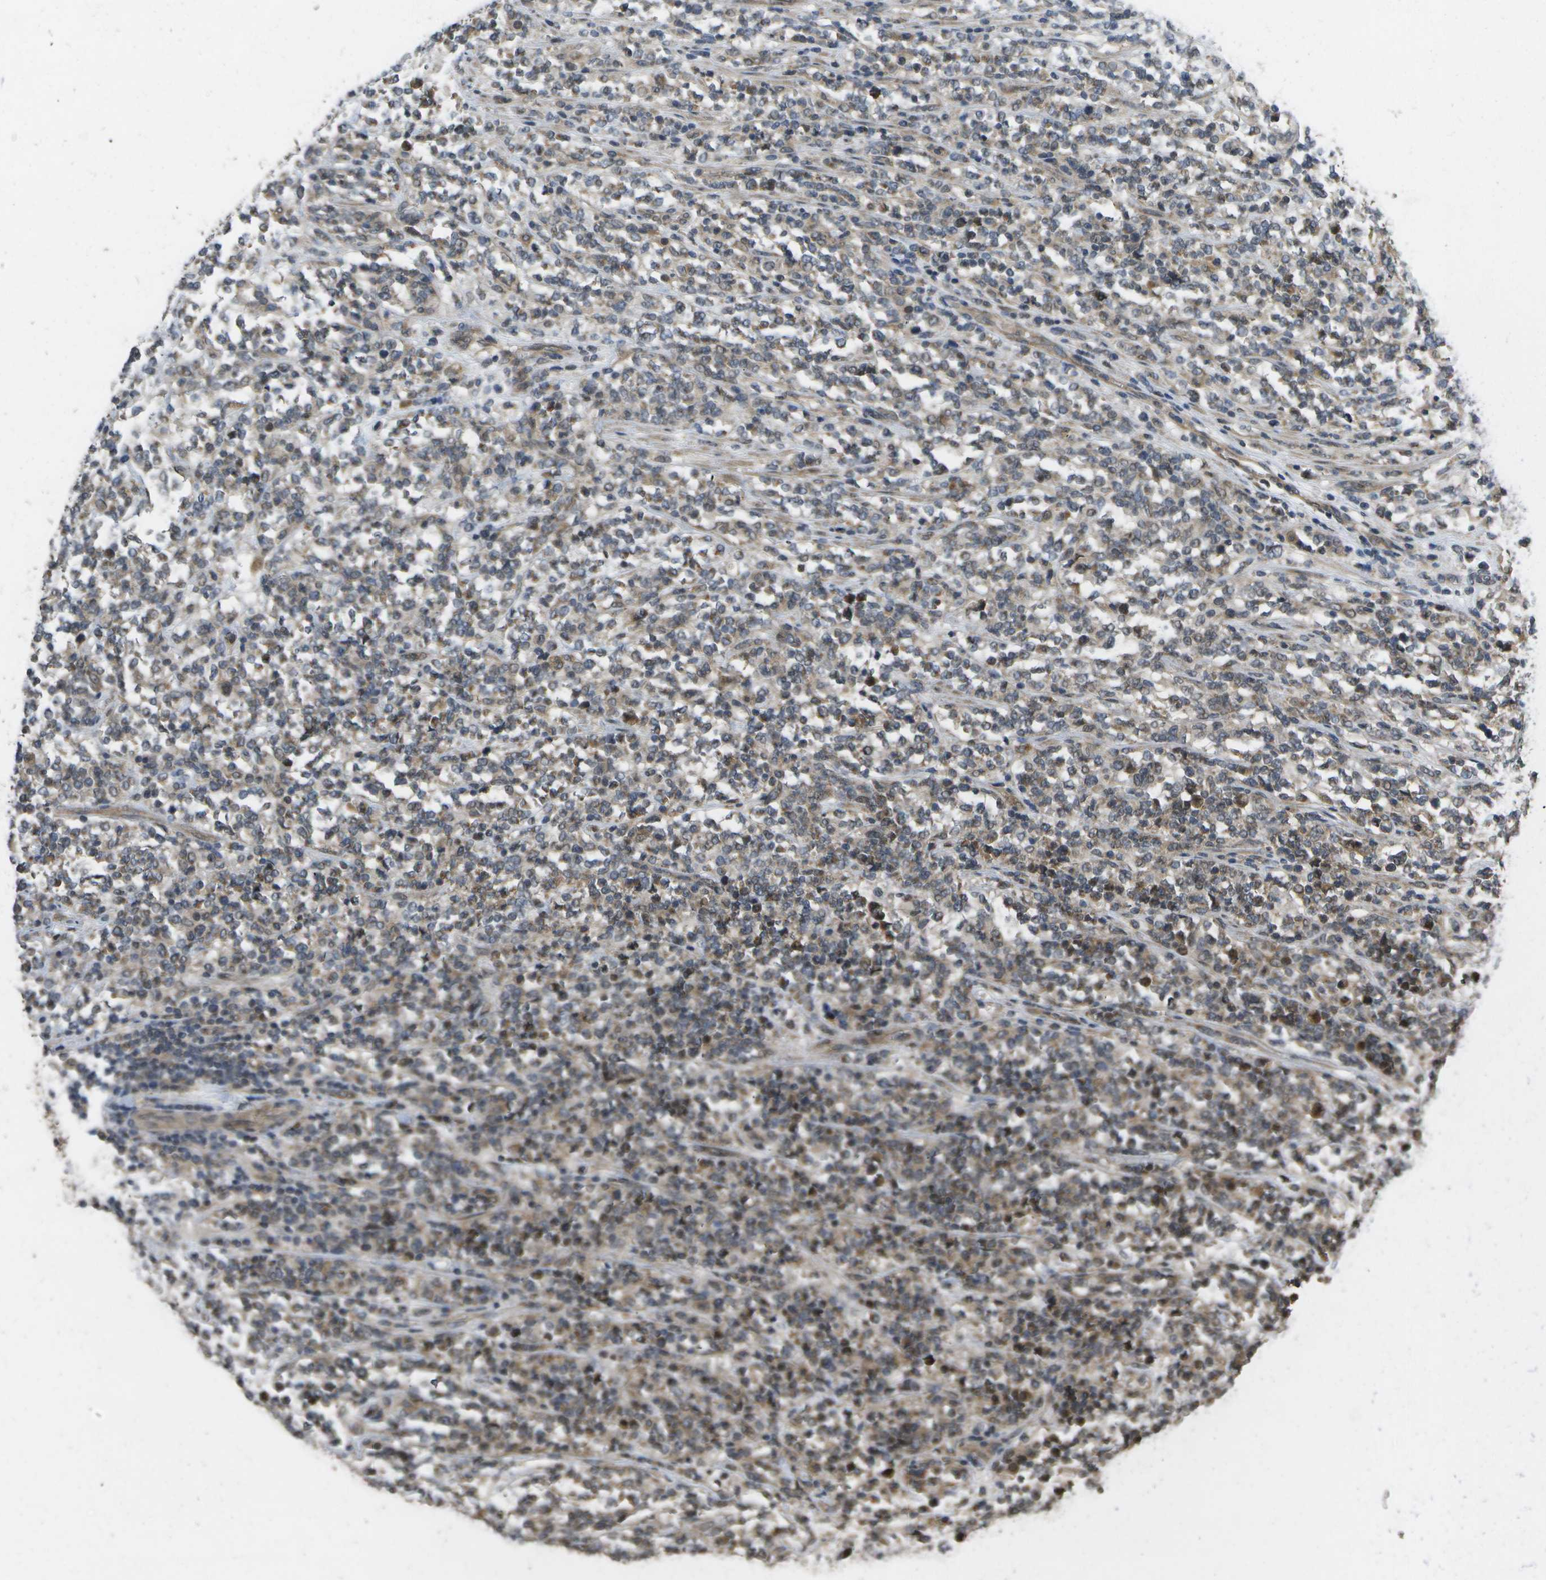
{"staining": {"intensity": "weak", "quantity": "<25%", "location": "cytoplasmic/membranous,nuclear"}, "tissue": "lymphoma", "cell_type": "Tumor cells", "image_type": "cancer", "snomed": [{"axis": "morphology", "description": "Malignant lymphoma, non-Hodgkin's type, High grade"}, {"axis": "topography", "description": "Soft tissue"}], "caption": "This is an immunohistochemistry photomicrograph of human high-grade malignant lymphoma, non-Hodgkin's type. There is no staining in tumor cells.", "gene": "ALAS1", "patient": {"sex": "male", "age": 18}}